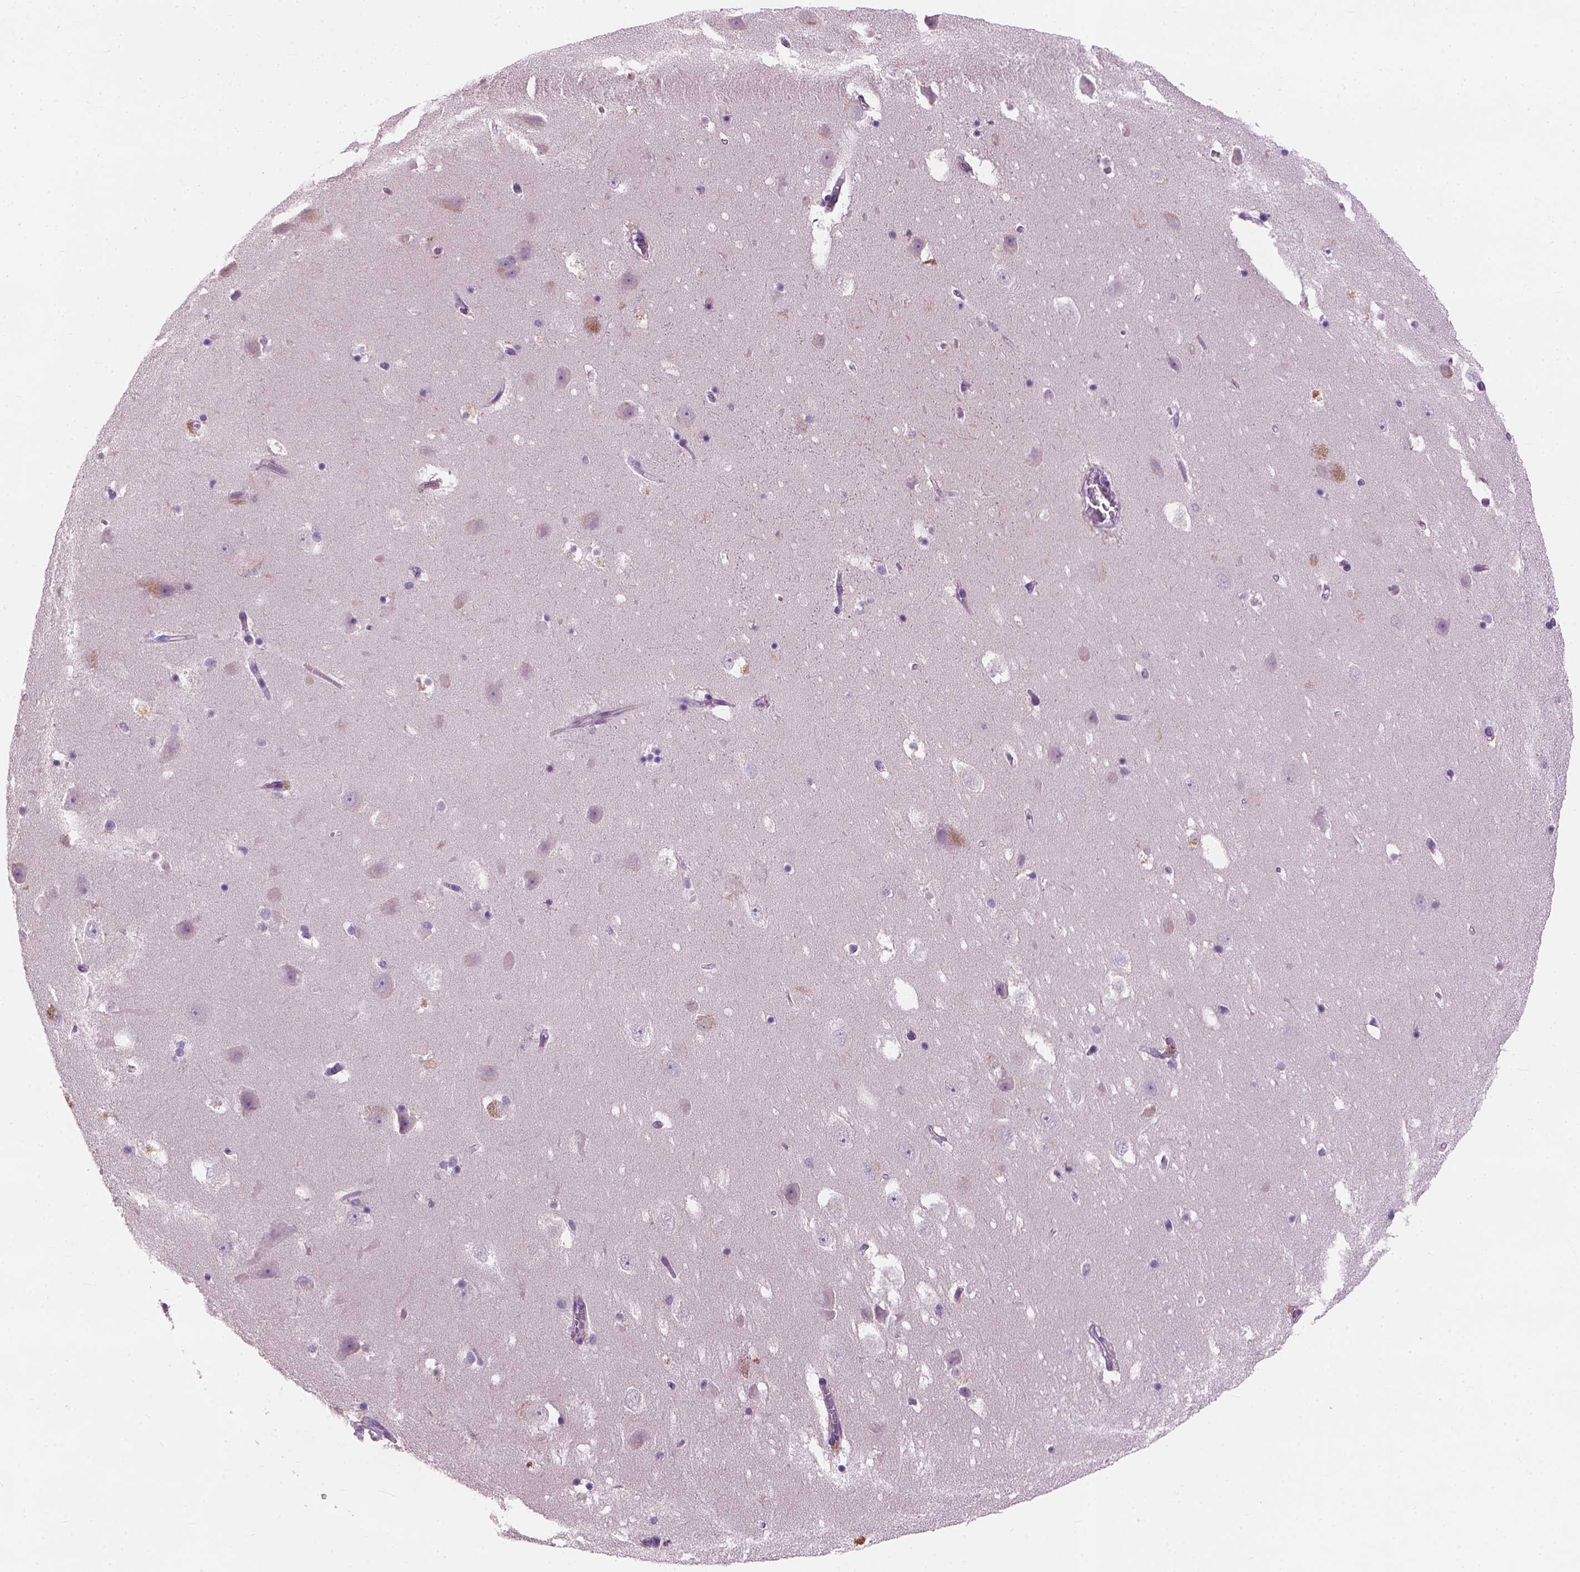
{"staining": {"intensity": "negative", "quantity": "none", "location": "none"}, "tissue": "hippocampus", "cell_type": "Glial cells", "image_type": "normal", "snomed": [{"axis": "morphology", "description": "Normal tissue, NOS"}, {"axis": "topography", "description": "Hippocampus"}], "caption": "This is a image of immunohistochemistry staining of benign hippocampus, which shows no positivity in glial cells.", "gene": "KRT17", "patient": {"sex": "male", "age": 58}}